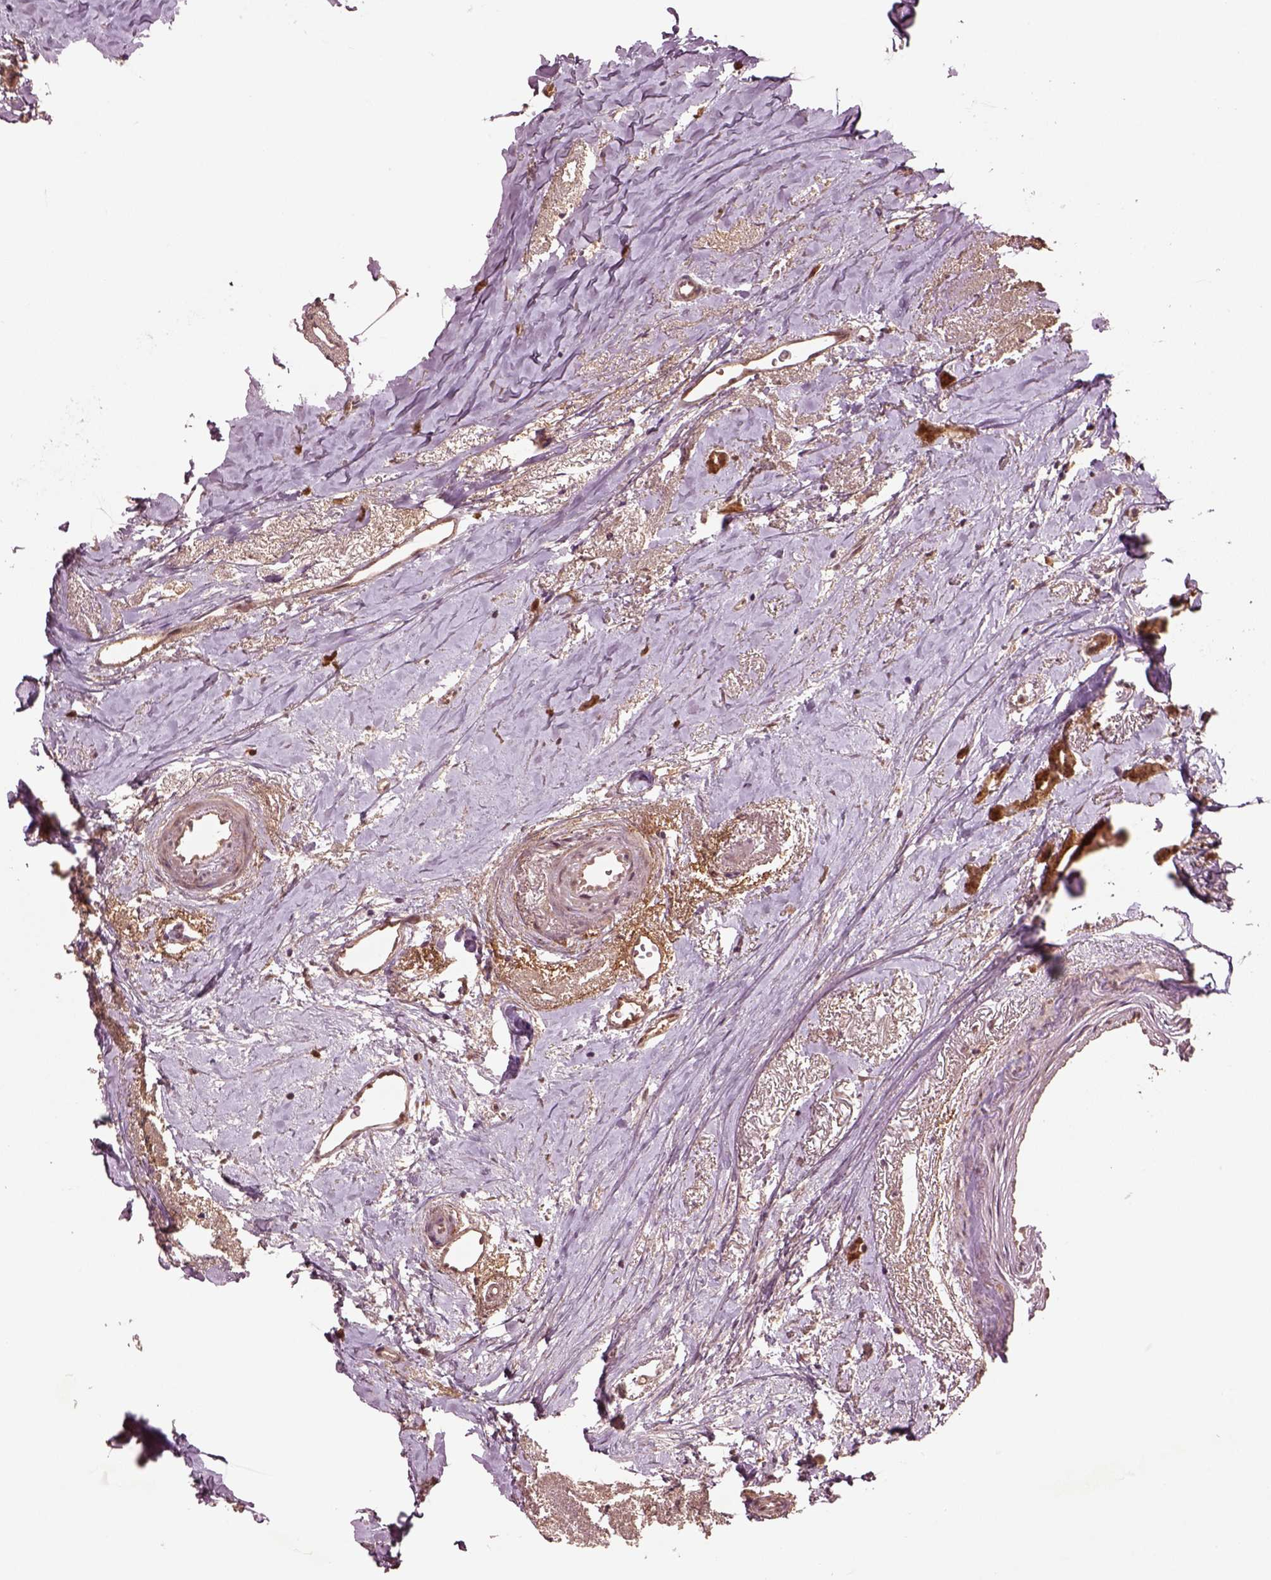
{"staining": {"intensity": "strong", "quantity": ">75%", "location": "cytoplasmic/membranous"}, "tissue": "breast cancer", "cell_type": "Tumor cells", "image_type": "cancer", "snomed": [{"axis": "morphology", "description": "Duct carcinoma"}, {"axis": "topography", "description": "Breast"}], "caption": "An image of human breast cancer (intraductal carcinoma) stained for a protein shows strong cytoplasmic/membranous brown staining in tumor cells.", "gene": "MDP1", "patient": {"sex": "female", "age": 40}}